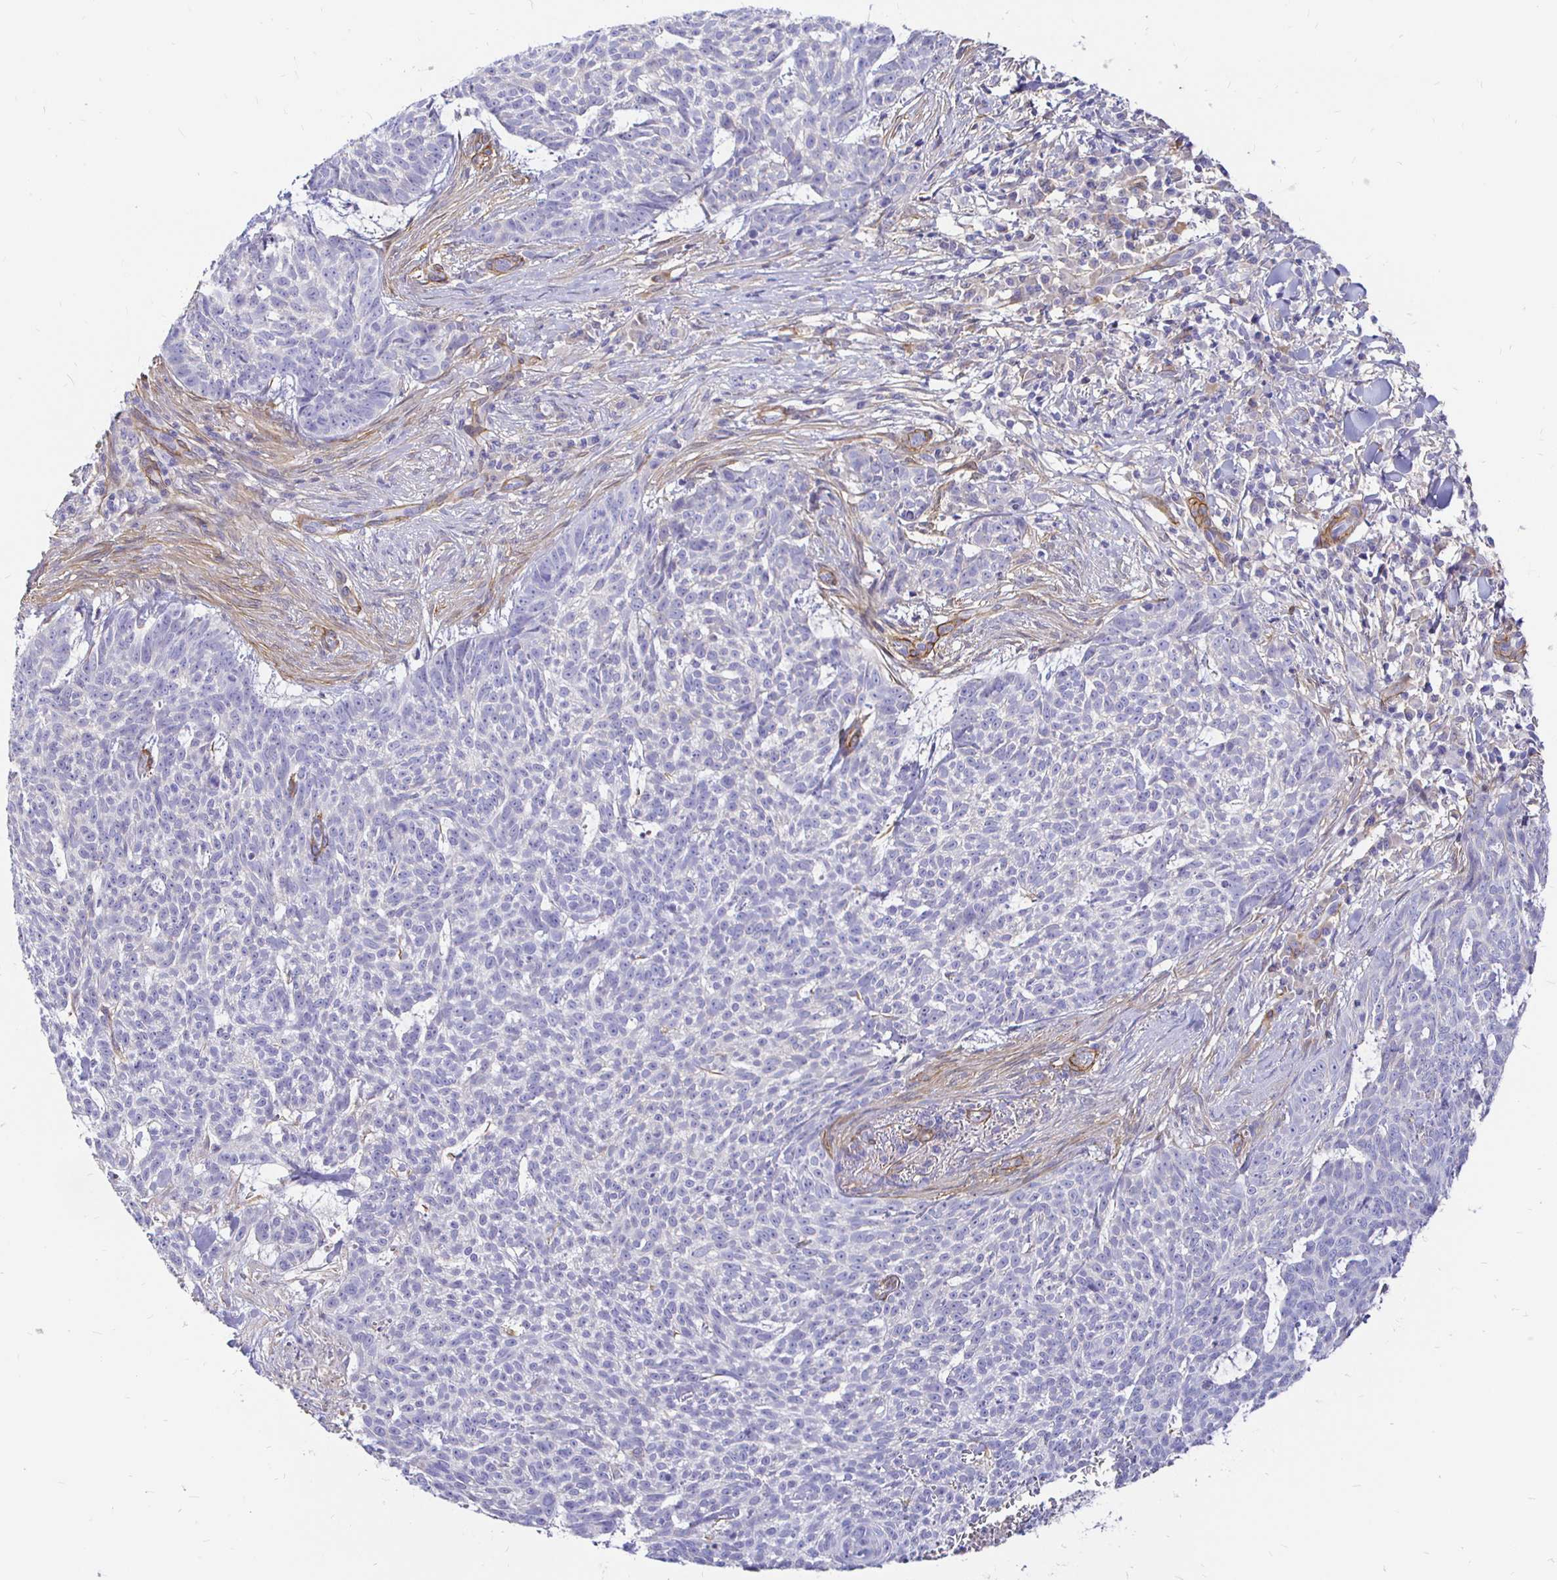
{"staining": {"intensity": "negative", "quantity": "none", "location": "none"}, "tissue": "skin cancer", "cell_type": "Tumor cells", "image_type": "cancer", "snomed": [{"axis": "morphology", "description": "Basal cell carcinoma"}, {"axis": "topography", "description": "Skin"}], "caption": "This is an immunohistochemistry histopathology image of human skin cancer (basal cell carcinoma). There is no expression in tumor cells.", "gene": "PALM2AKAP2", "patient": {"sex": "female", "age": 93}}